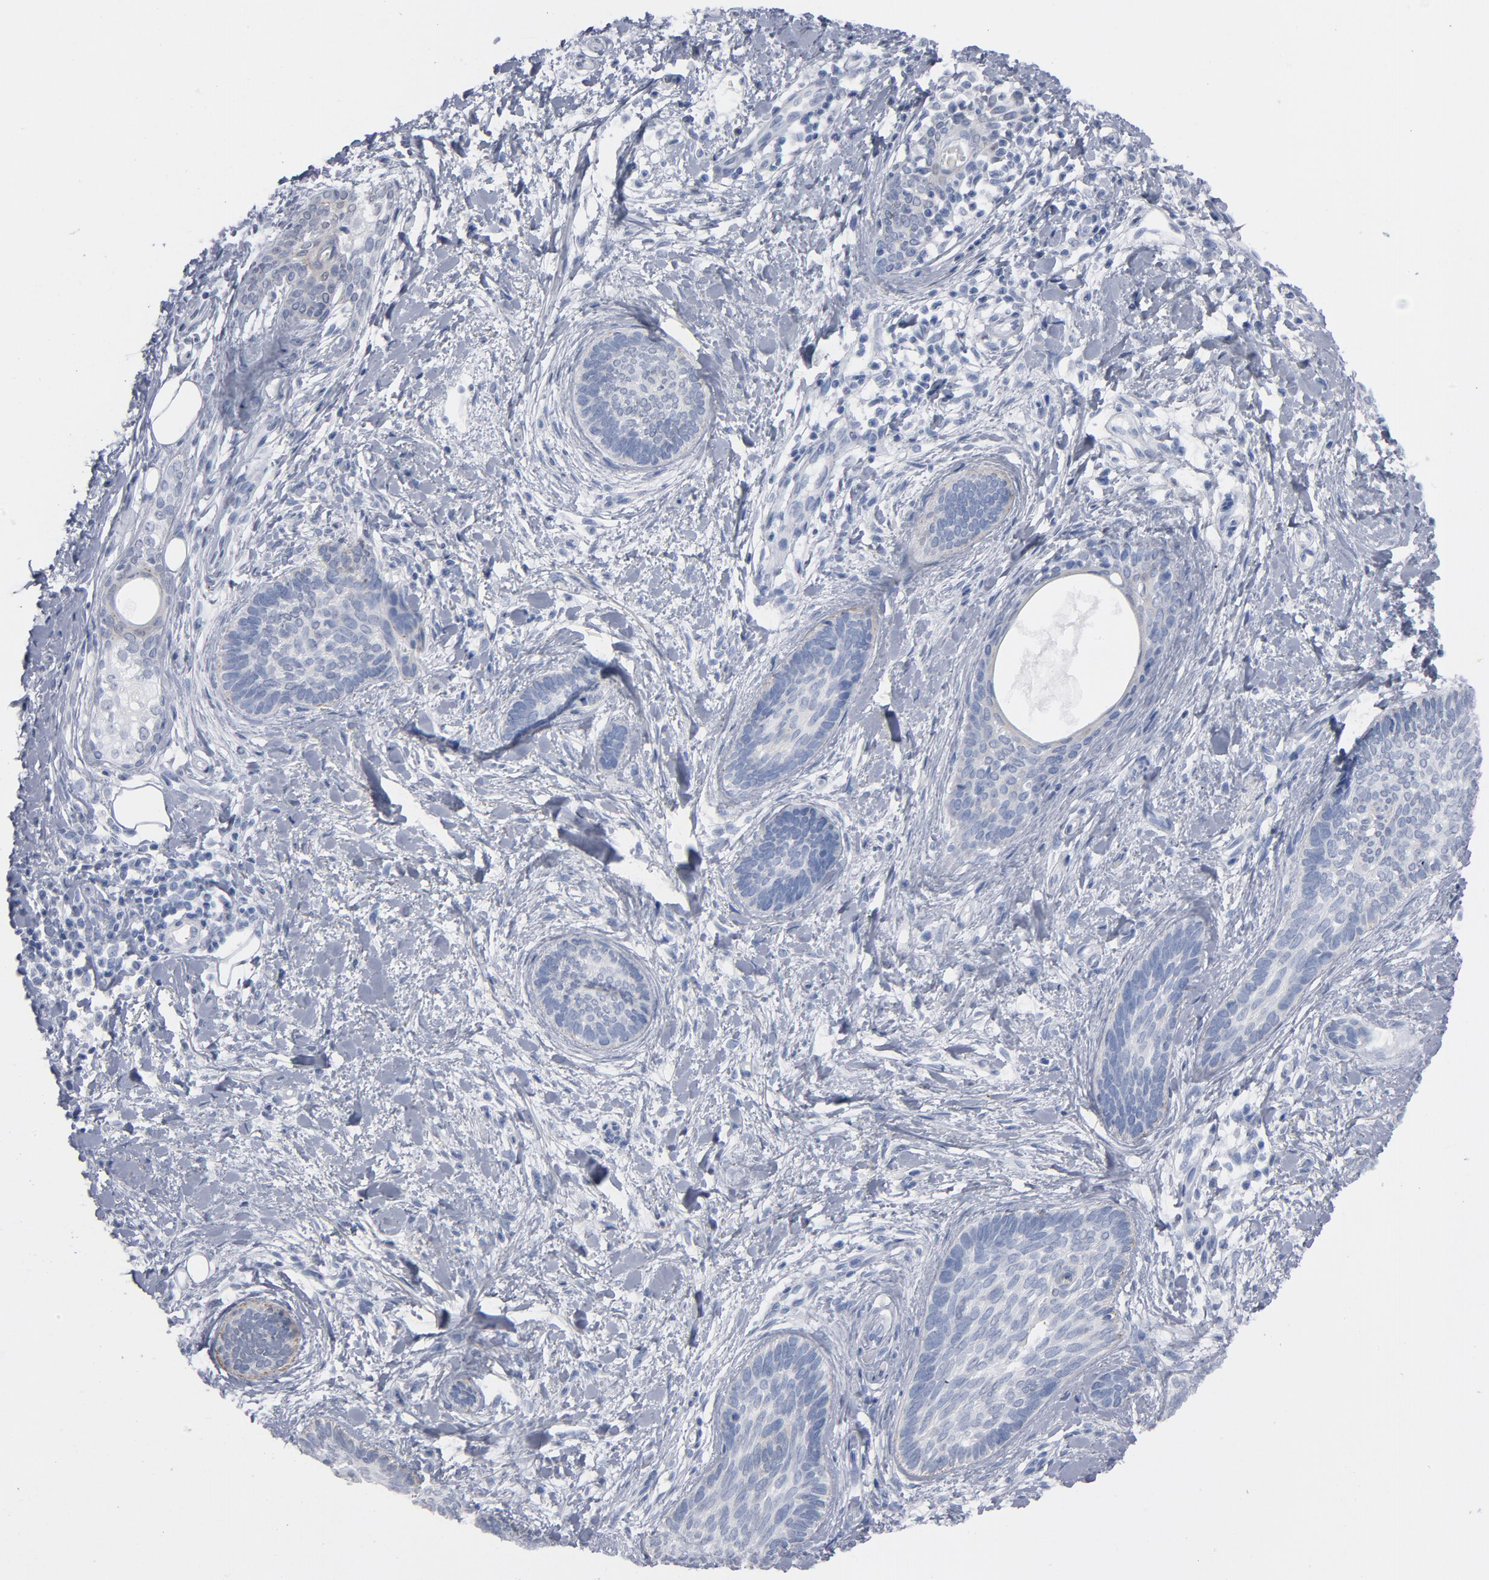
{"staining": {"intensity": "weak", "quantity": "25%-75%", "location": "nuclear"}, "tissue": "skin cancer", "cell_type": "Tumor cells", "image_type": "cancer", "snomed": [{"axis": "morphology", "description": "Basal cell carcinoma"}, {"axis": "topography", "description": "Skin"}], "caption": "IHC image of neoplastic tissue: skin basal cell carcinoma stained using immunohistochemistry demonstrates low levels of weak protein expression localized specifically in the nuclear of tumor cells, appearing as a nuclear brown color.", "gene": "BAP1", "patient": {"sex": "female", "age": 81}}